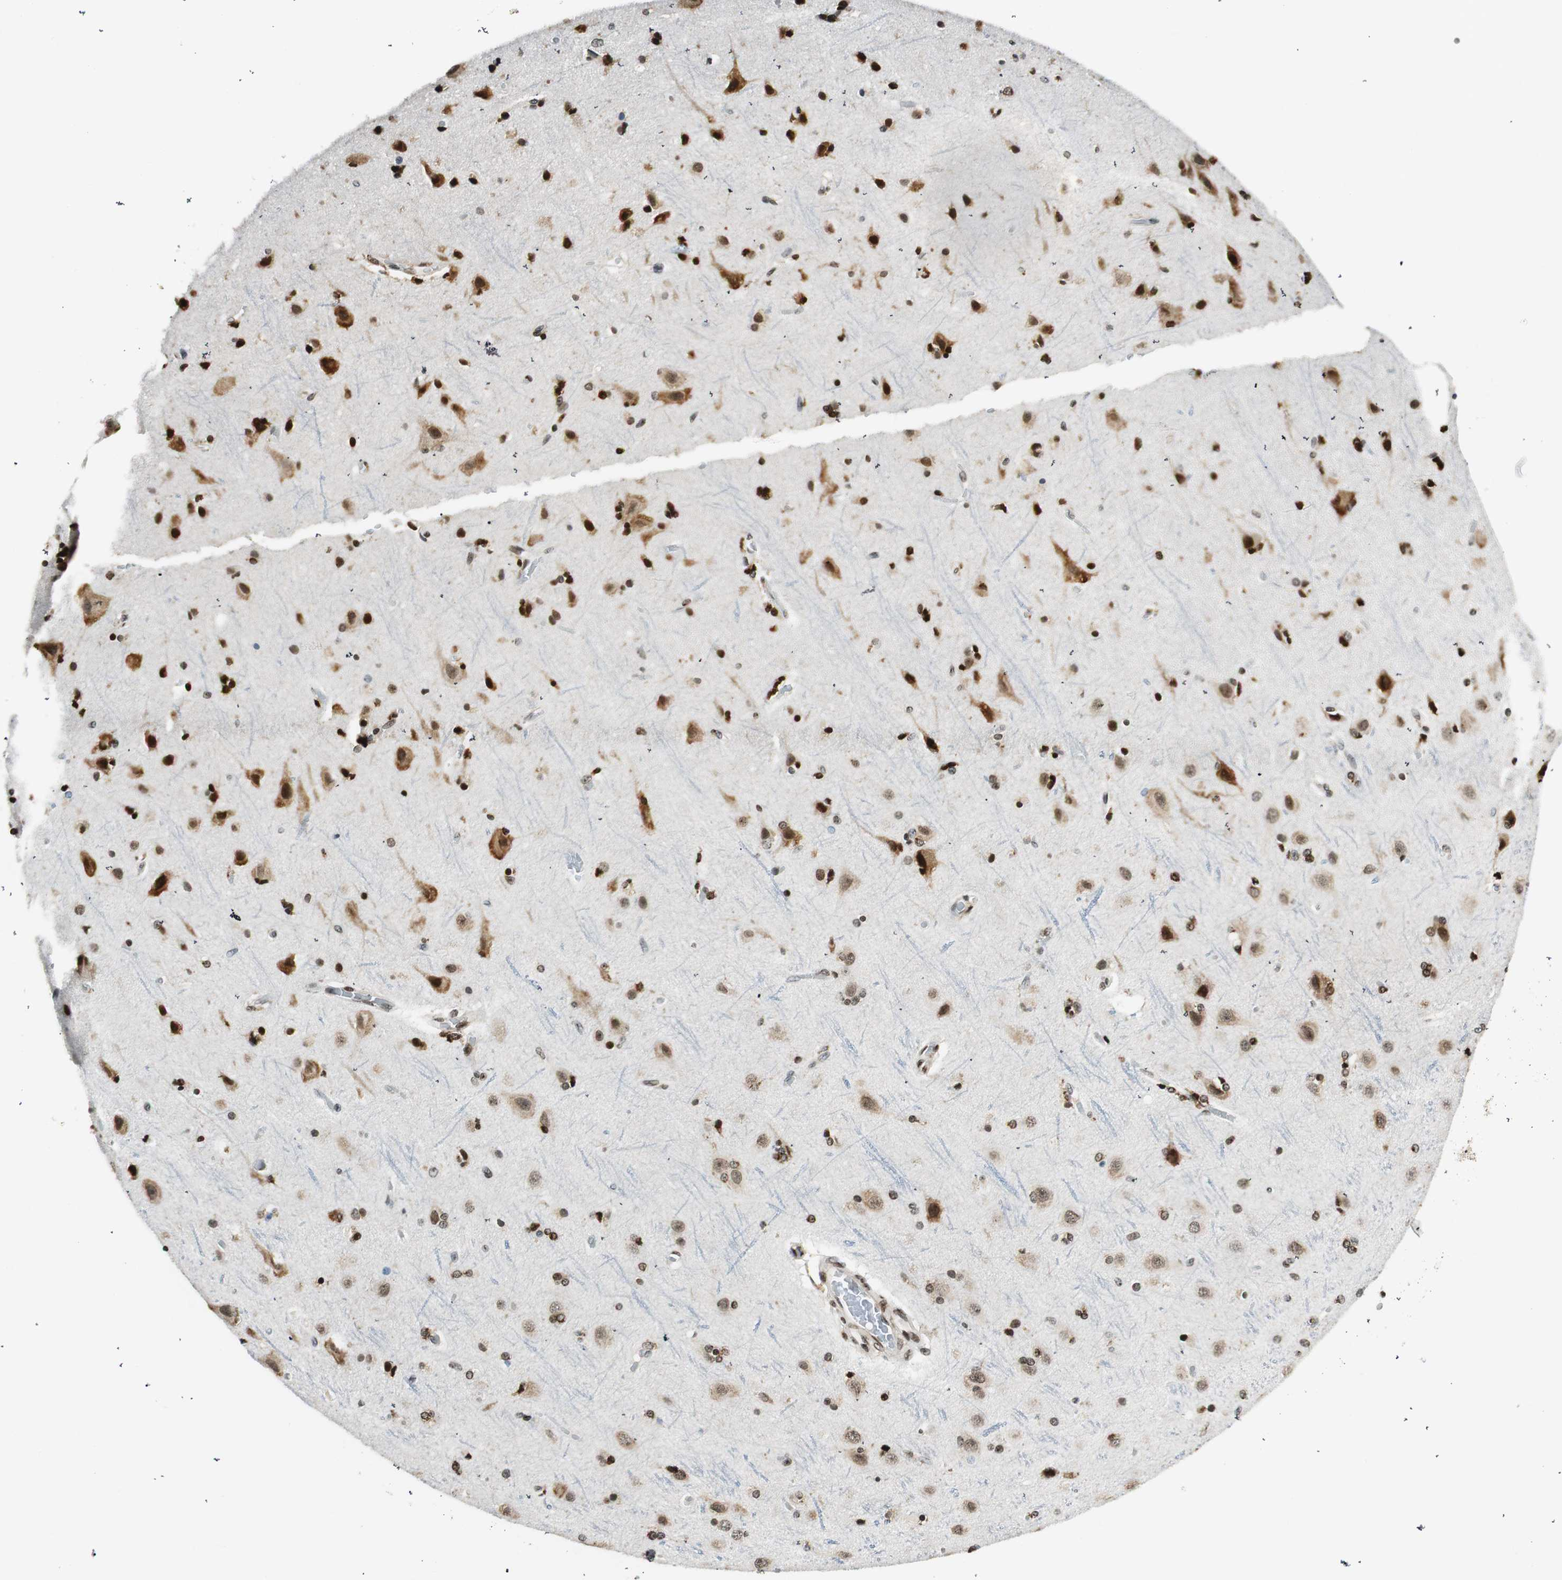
{"staining": {"intensity": "moderate", "quantity": ">75%", "location": "nuclear"}, "tissue": "cerebral cortex", "cell_type": "Endothelial cells", "image_type": "normal", "snomed": [{"axis": "morphology", "description": "Normal tissue, NOS"}, {"axis": "topography", "description": "Cerebral cortex"}], "caption": "Endothelial cells show medium levels of moderate nuclear staining in about >75% of cells in normal human cerebral cortex. (DAB (3,3'-diaminobenzidine) IHC with brightfield microscopy, high magnification).", "gene": "RING1", "patient": {"sex": "female", "age": 54}}